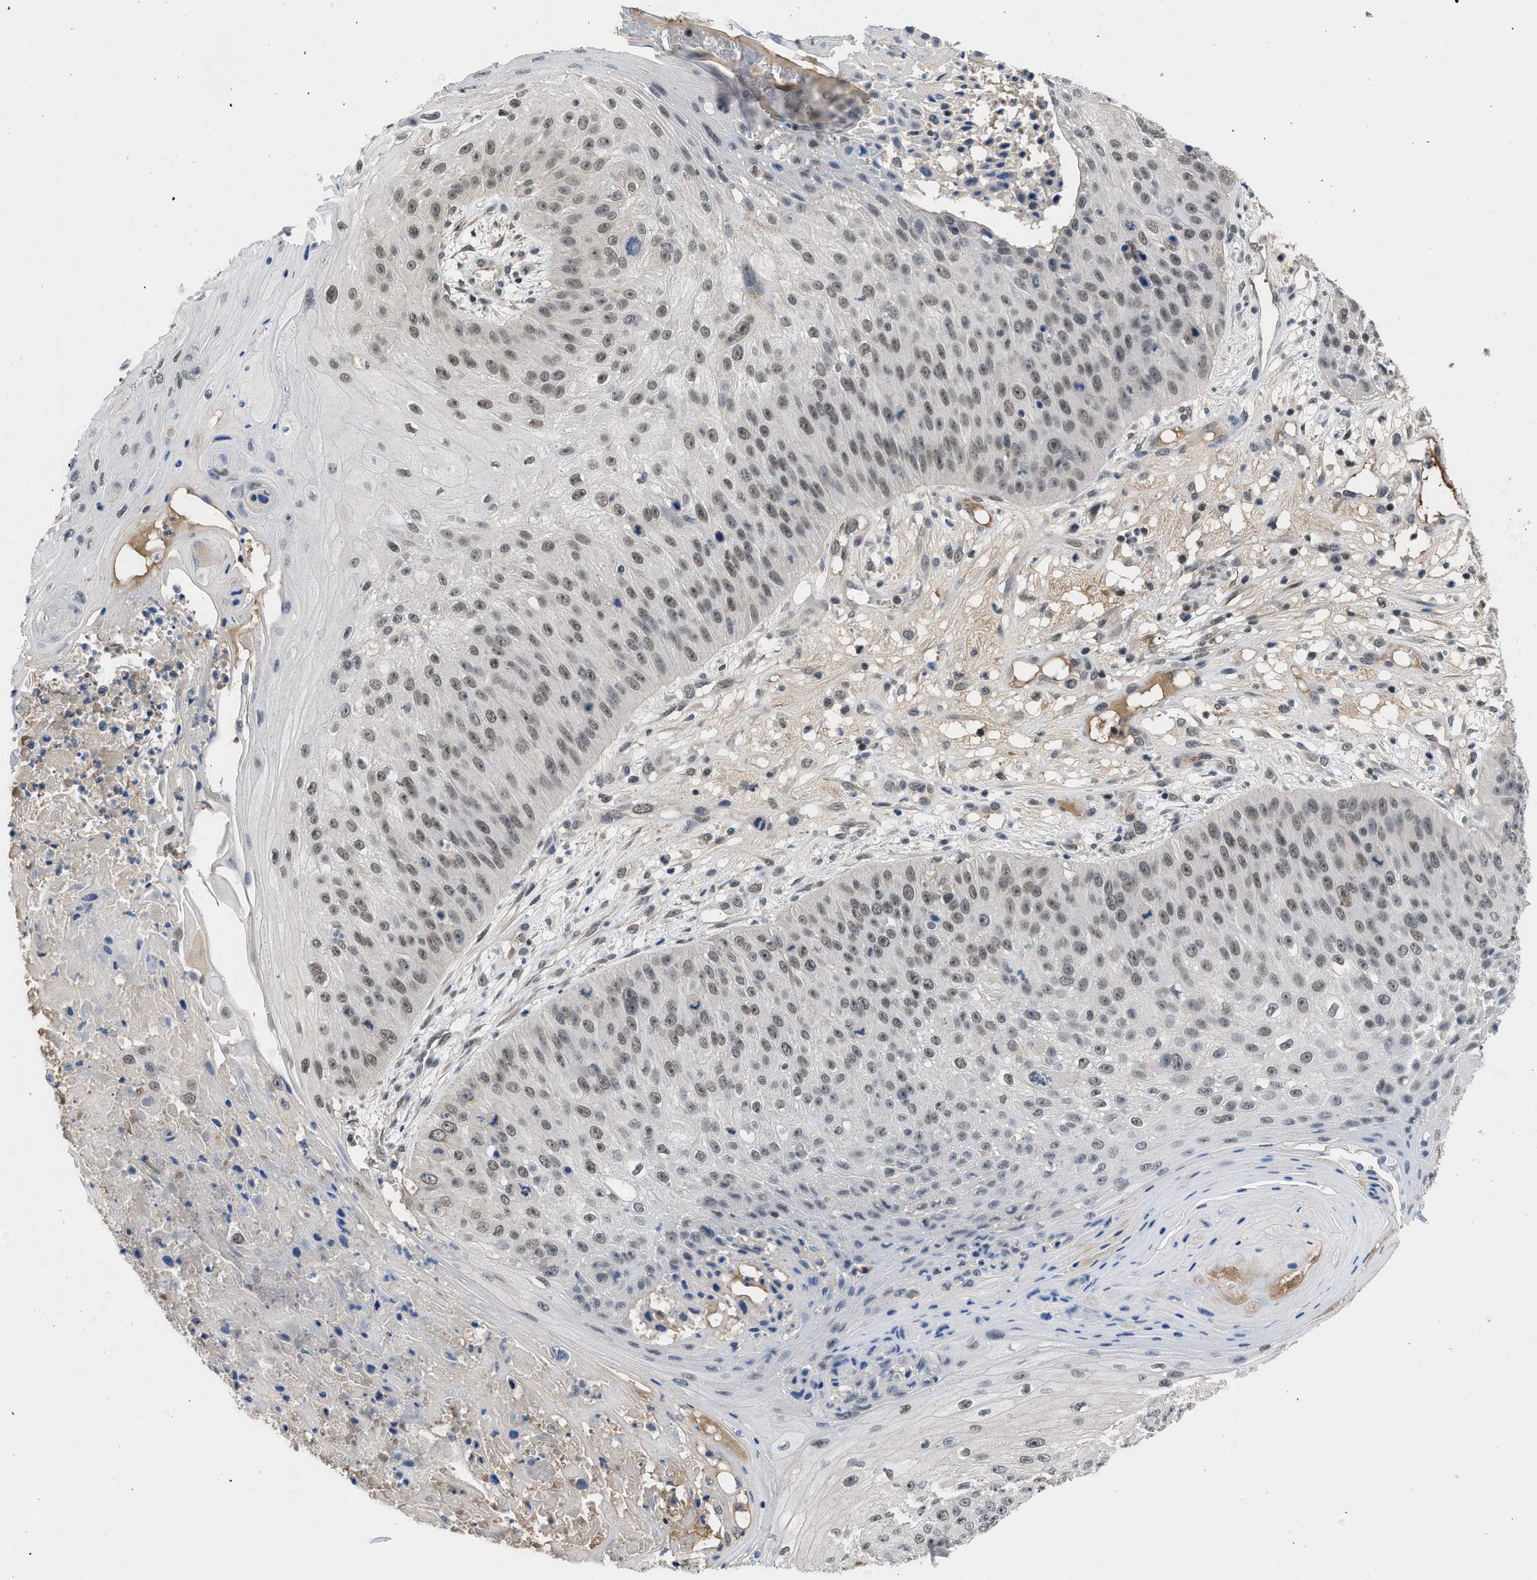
{"staining": {"intensity": "moderate", "quantity": ">75%", "location": "nuclear"}, "tissue": "skin cancer", "cell_type": "Tumor cells", "image_type": "cancer", "snomed": [{"axis": "morphology", "description": "Squamous cell carcinoma, NOS"}, {"axis": "topography", "description": "Skin"}], "caption": "A micrograph of human squamous cell carcinoma (skin) stained for a protein shows moderate nuclear brown staining in tumor cells.", "gene": "TERF2IP", "patient": {"sex": "female", "age": 80}}